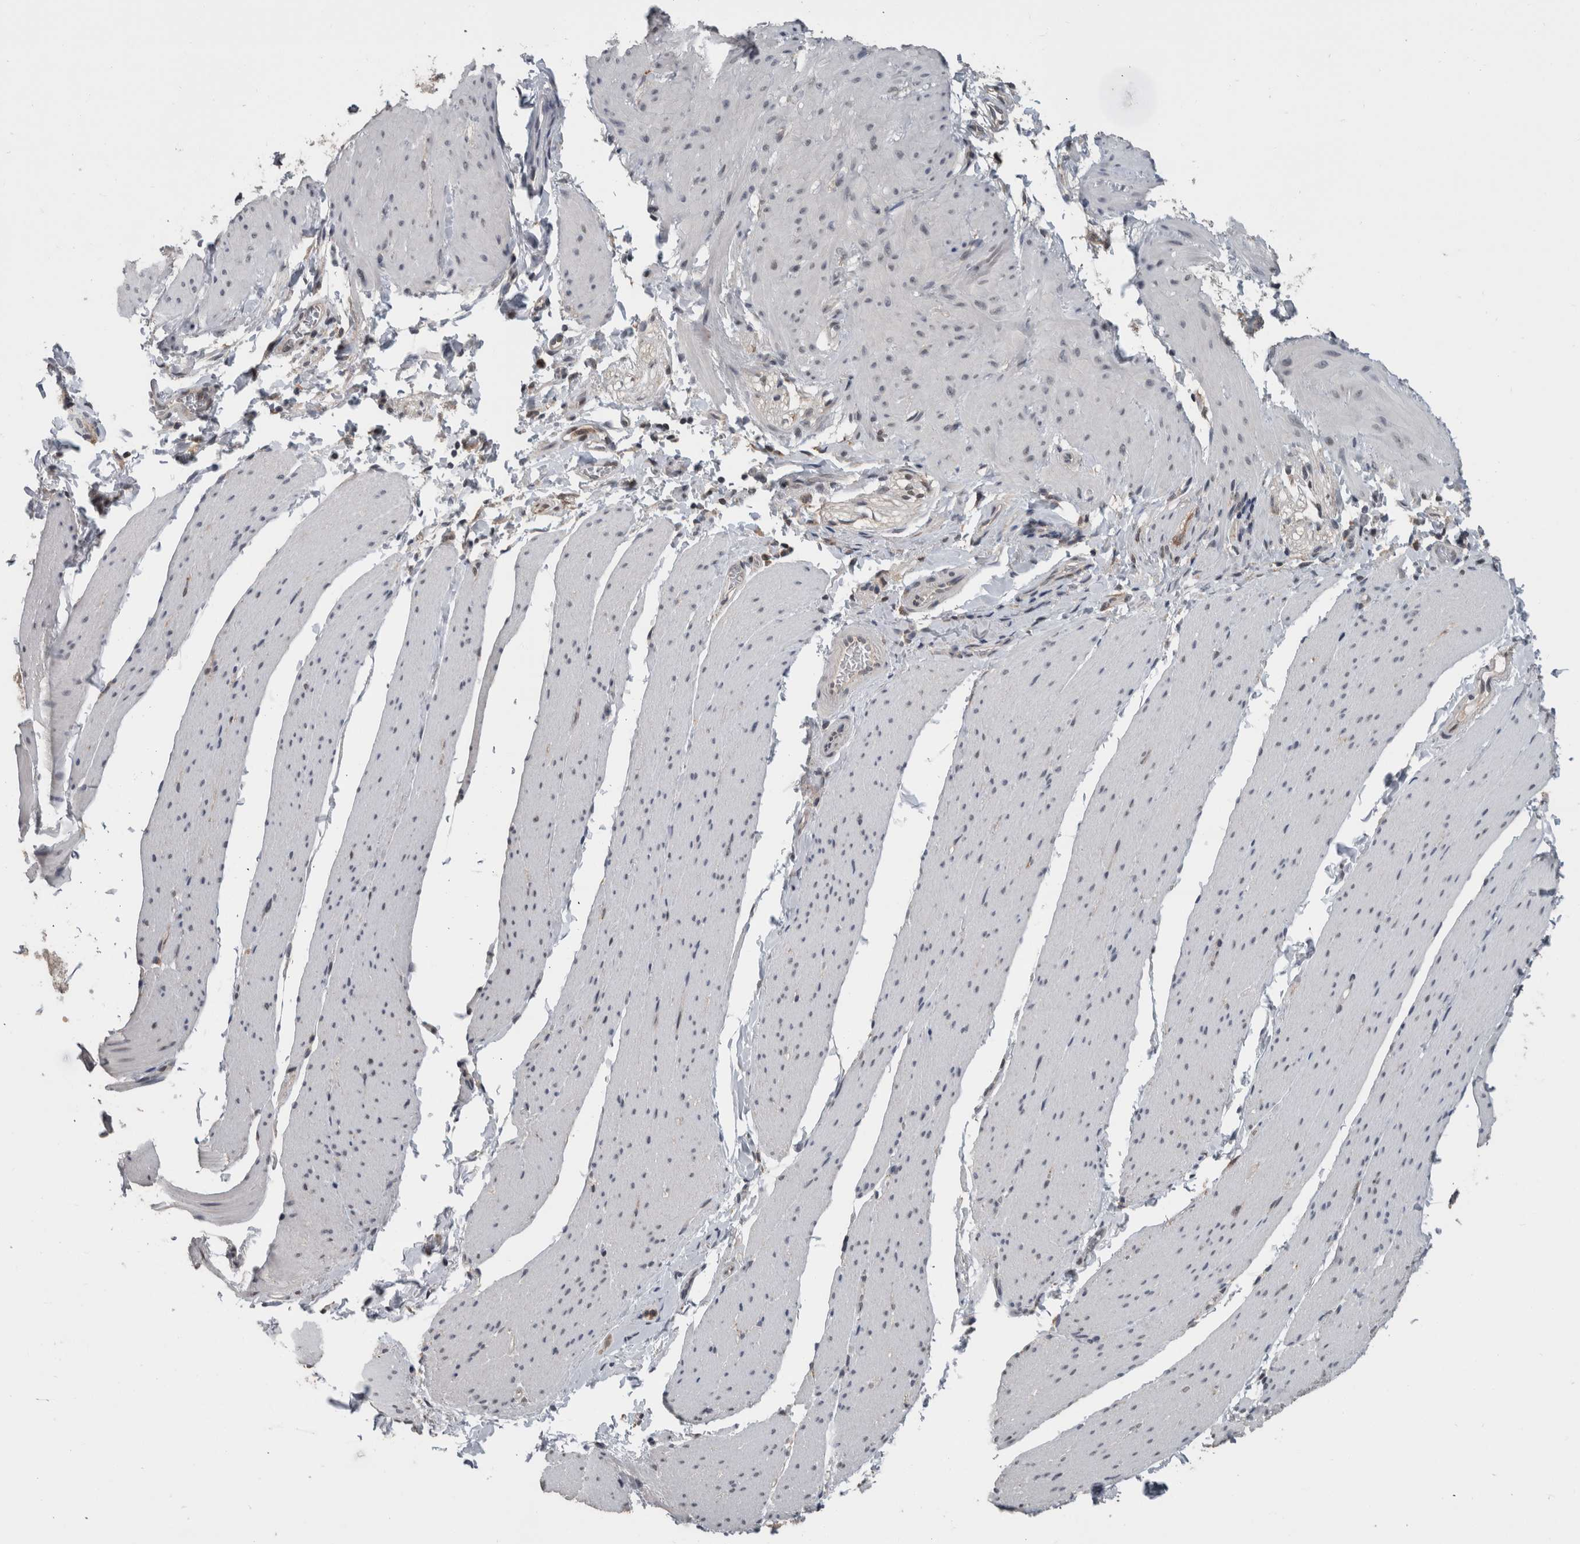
{"staining": {"intensity": "negative", "quantity": "none", "location": "none"}, "tissue": "smooth muscle", "cell_type": "Smooth muscle cells", "image_type": "normal", "snomed": [{"axis": "morphology", "description": "Normal tissue, NOS"}, {"axis": "topography", "description": "Smooth muscle"}, {"axis": "topography", "description": "Small intestine"}], "caption": "Smooth muscle cells show no significant expression in unremarkable smooth muscle. (DAB immunohistochemistry (IHC) visualized using brightfield microscopy, high magnification).", "gene": "ZBTB21", "patient": {"sex": "female", "age": 84}}